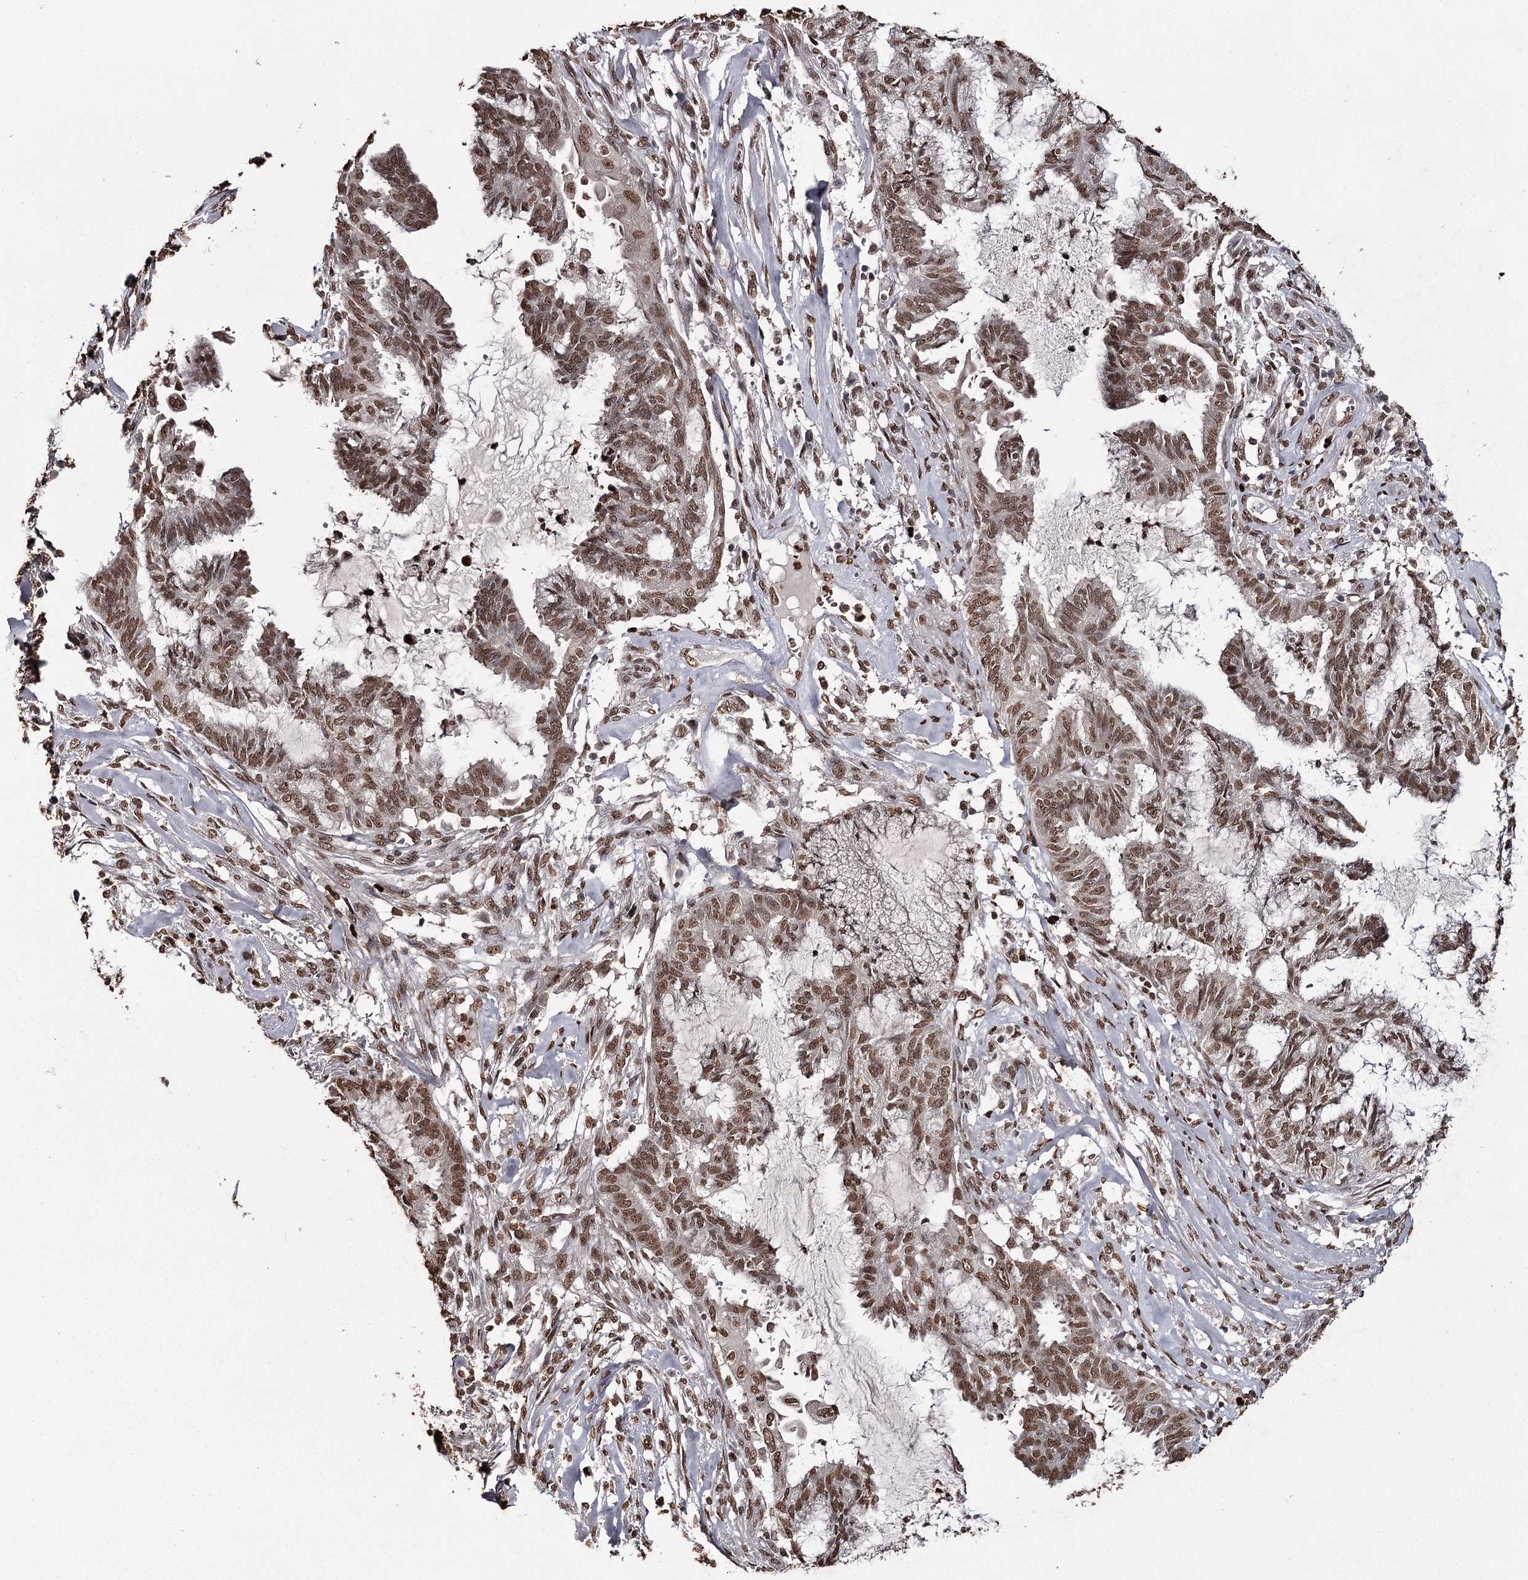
{"staining": {"intensity": "strong", "quantity": ">75%", "location": "nuclear"}, "tissue": "endometrial cancer", "cell_type": "Tumor cells", "image_type": "cancer", "snomed": [{"axis": "morphology", "description": "Adenocarcinoma, NOS"}, {"axis": "topography", "description": "Endometrium"}], "caption": "Strong nuclear staining is appreciated in approximately >75% of tumor cells in endometrial cancer (adenocarcinoma). (brown staining indicates protein expression, while blue staining denotes nuclei).", "gene": "THYN1", "patient": {"sex": "female", "age": 86}}